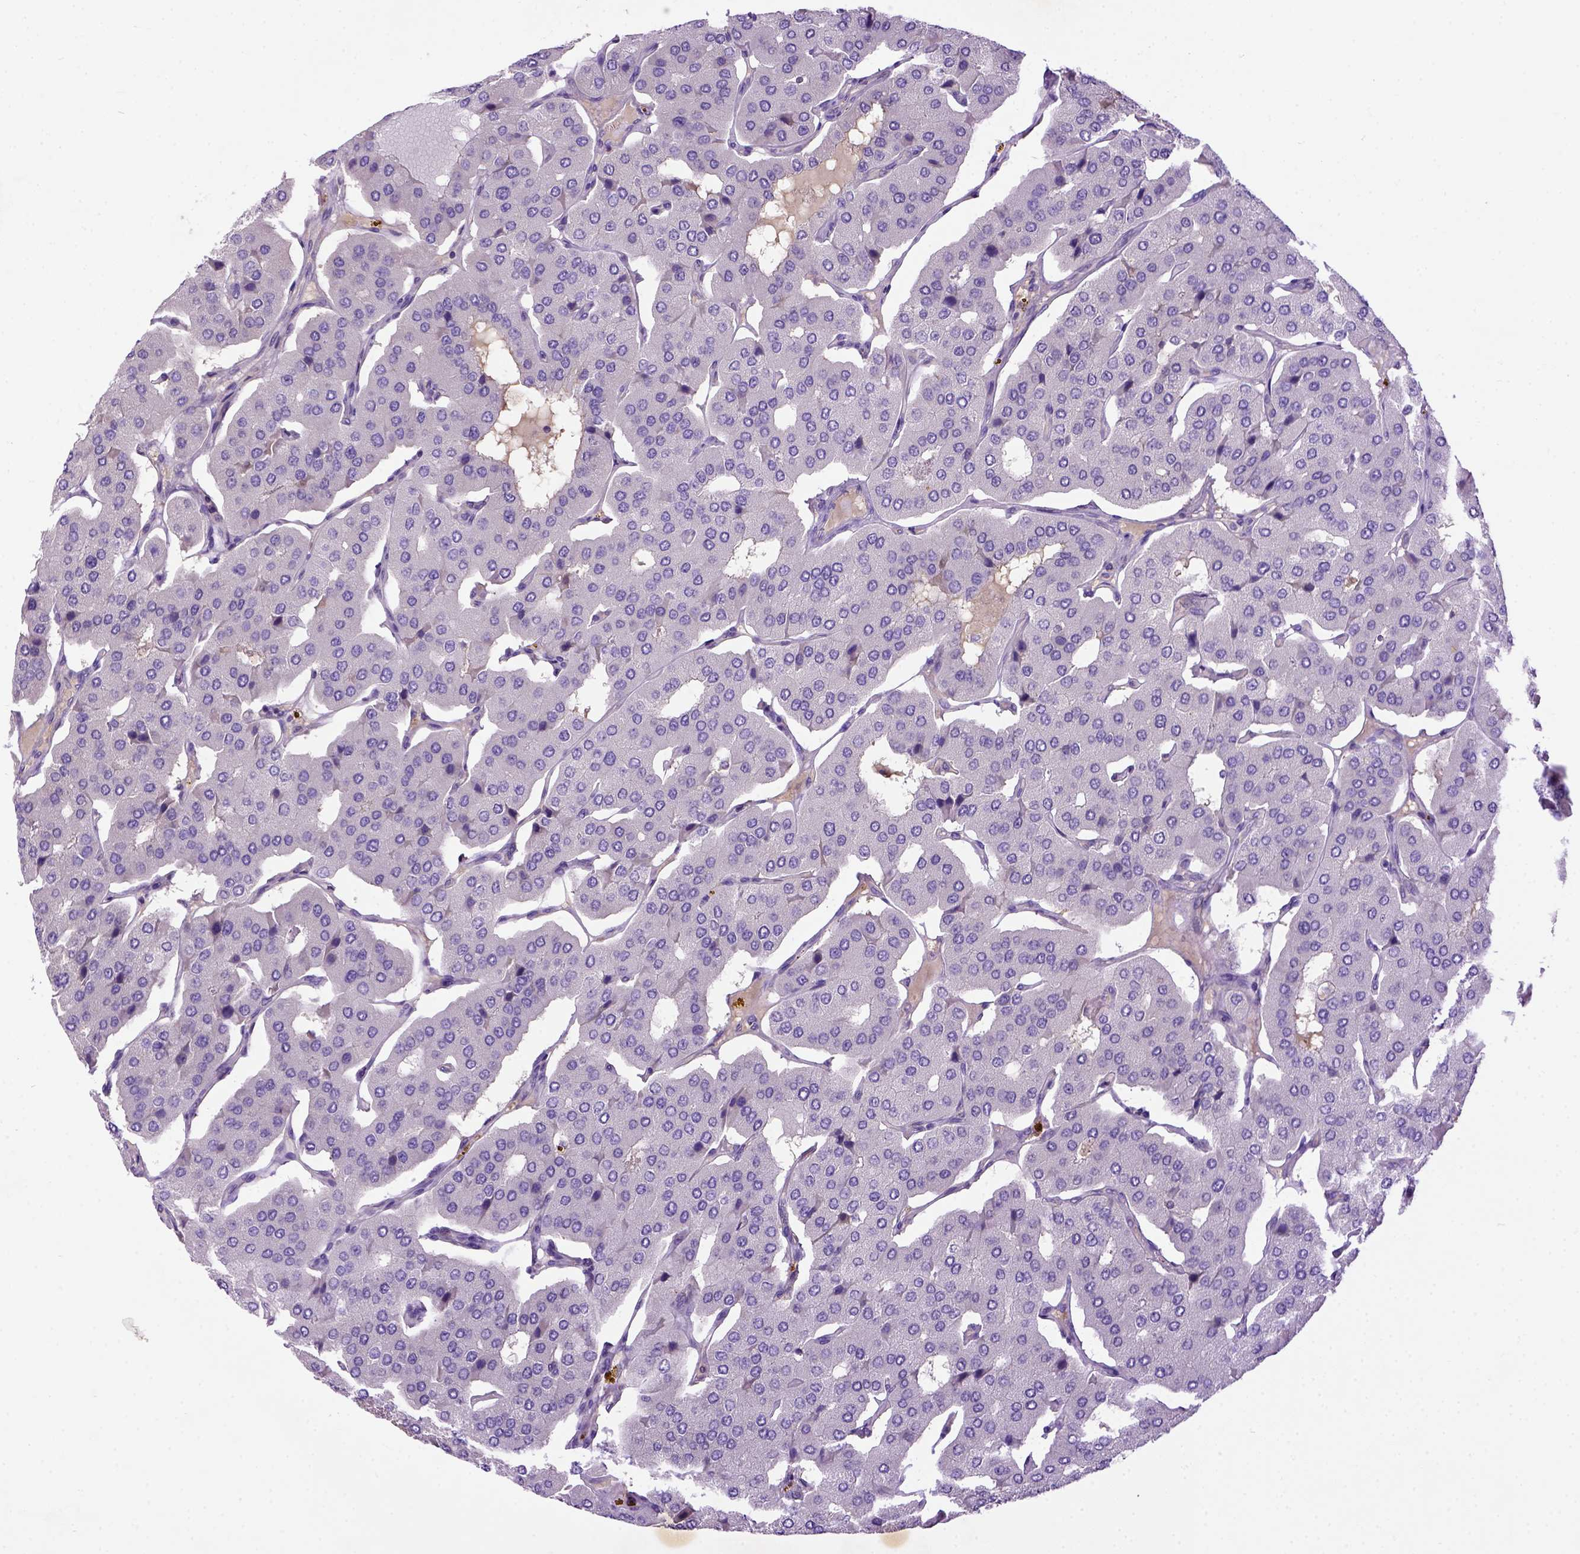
{"staining": {"intensity": "negative", "quantity": "none", "location": "none"}, "tissue": "parathyroid gland", "cell_type": "Glandular cells", "image_type": "normal", "snomed": [{"axis": "morphology", "description": "Normal tissue, NOS"}, {"axis": "morphology", "description": "Adenoma, NOS"}, {"axis": "topography", "description": "Parathyroid gland"}], "caption": "This is a micrograph of immunohistochemistry staining of unremarkable parathyroid gland, which shows no expression in glandular cells.", "gene": "DEPDC1B", "patient": {"sex": "female", "age": 86}}